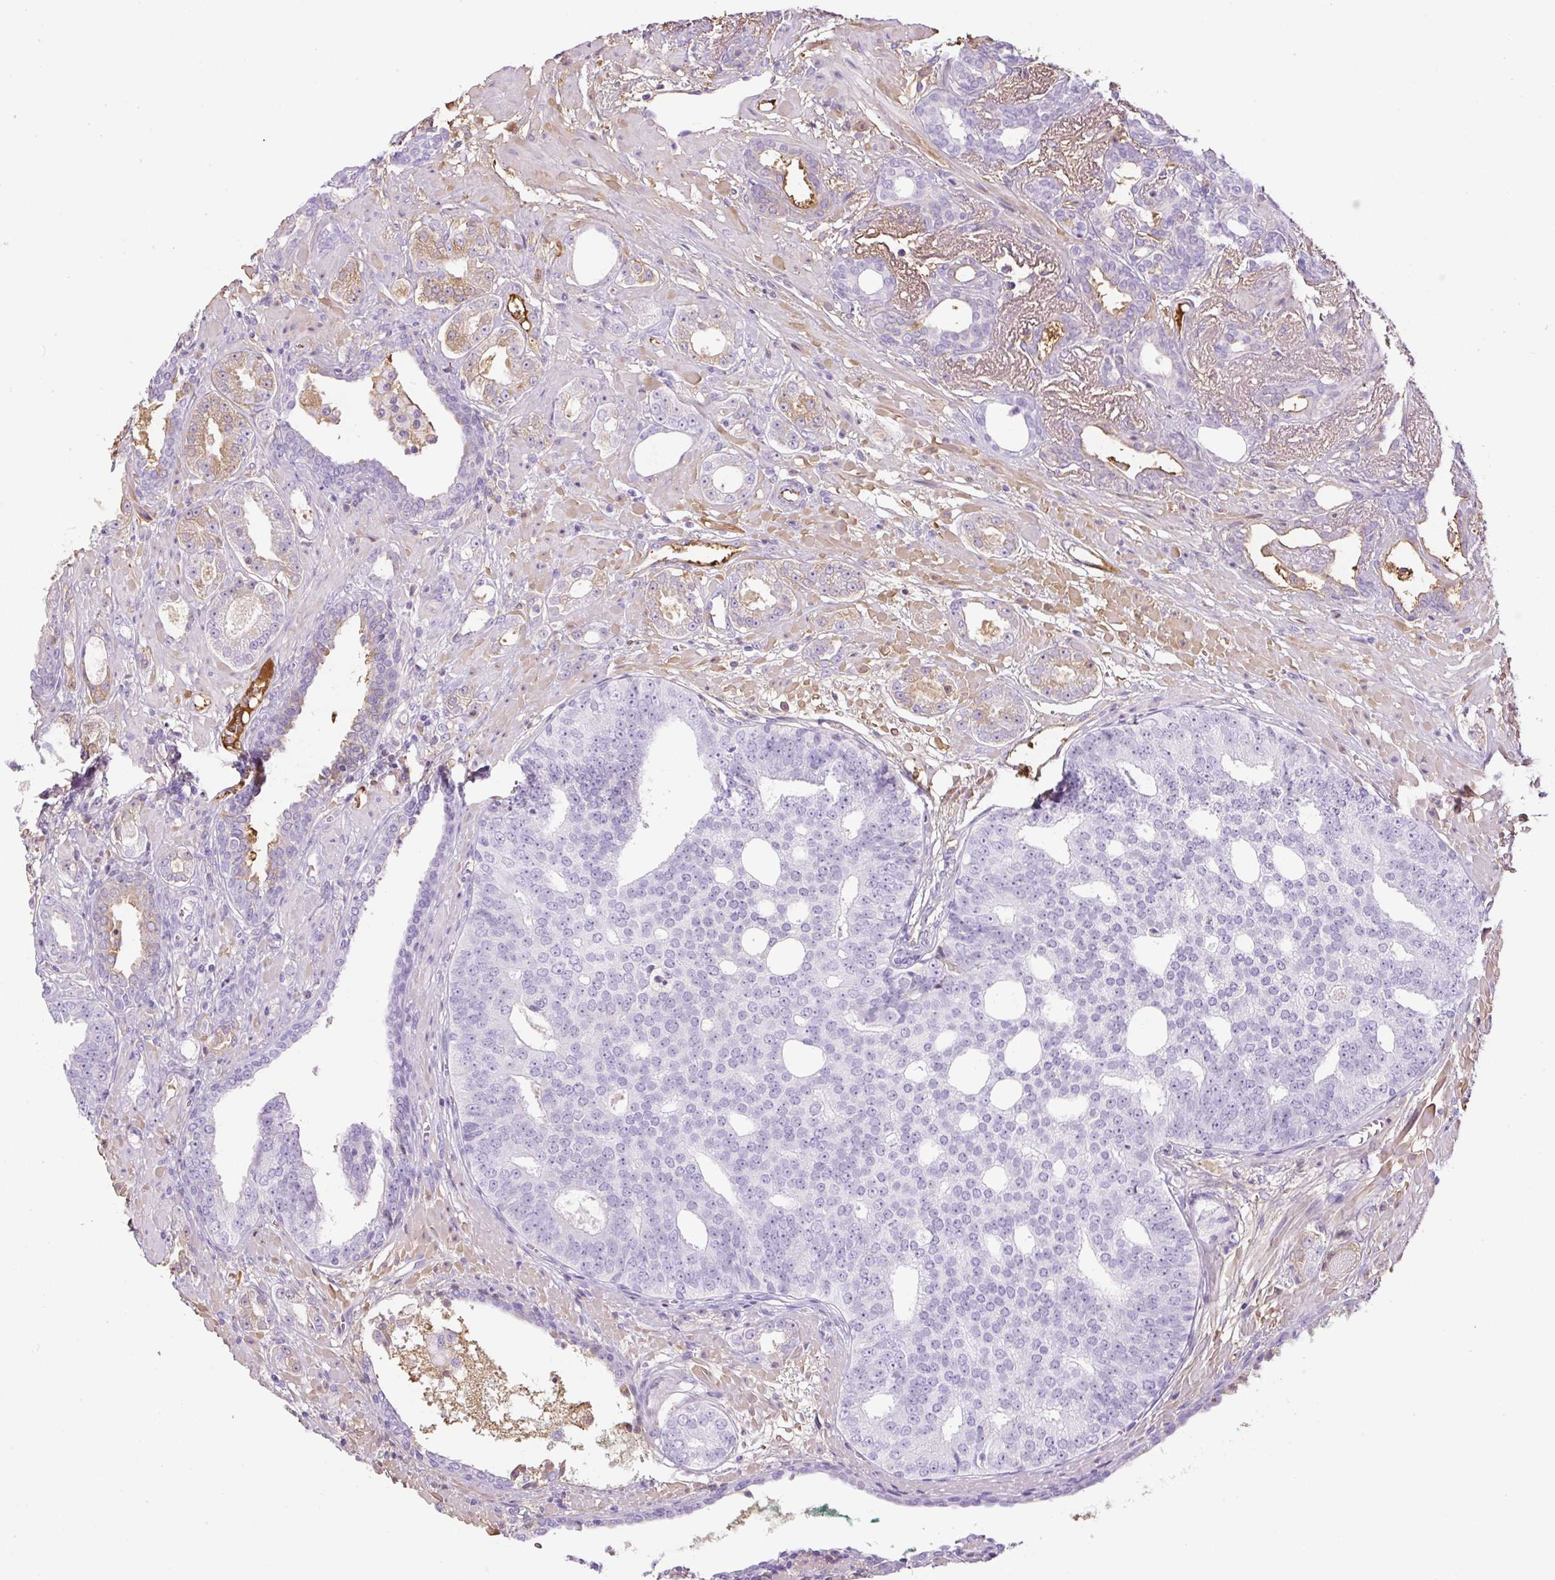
{"staining": {"intensity": "negative", "quantity": "none", "location": "none"}, "tissue": "prostate cancer", "cell_type": "Tumor cells", "image_type": "cancer", "snomed": [{"axis": "morphology", "description": "Adenocarcinoma, High grade"}, {"axis": "topography", "description": "Prostate"}], "caption": "Prostate high-grade adenocarcinoma stained for a protein using immunohistochemistry (IHC) displays no expression tumor cells.", "gene": "APOA1", "patient": {"sex": "male", "age": 71}}